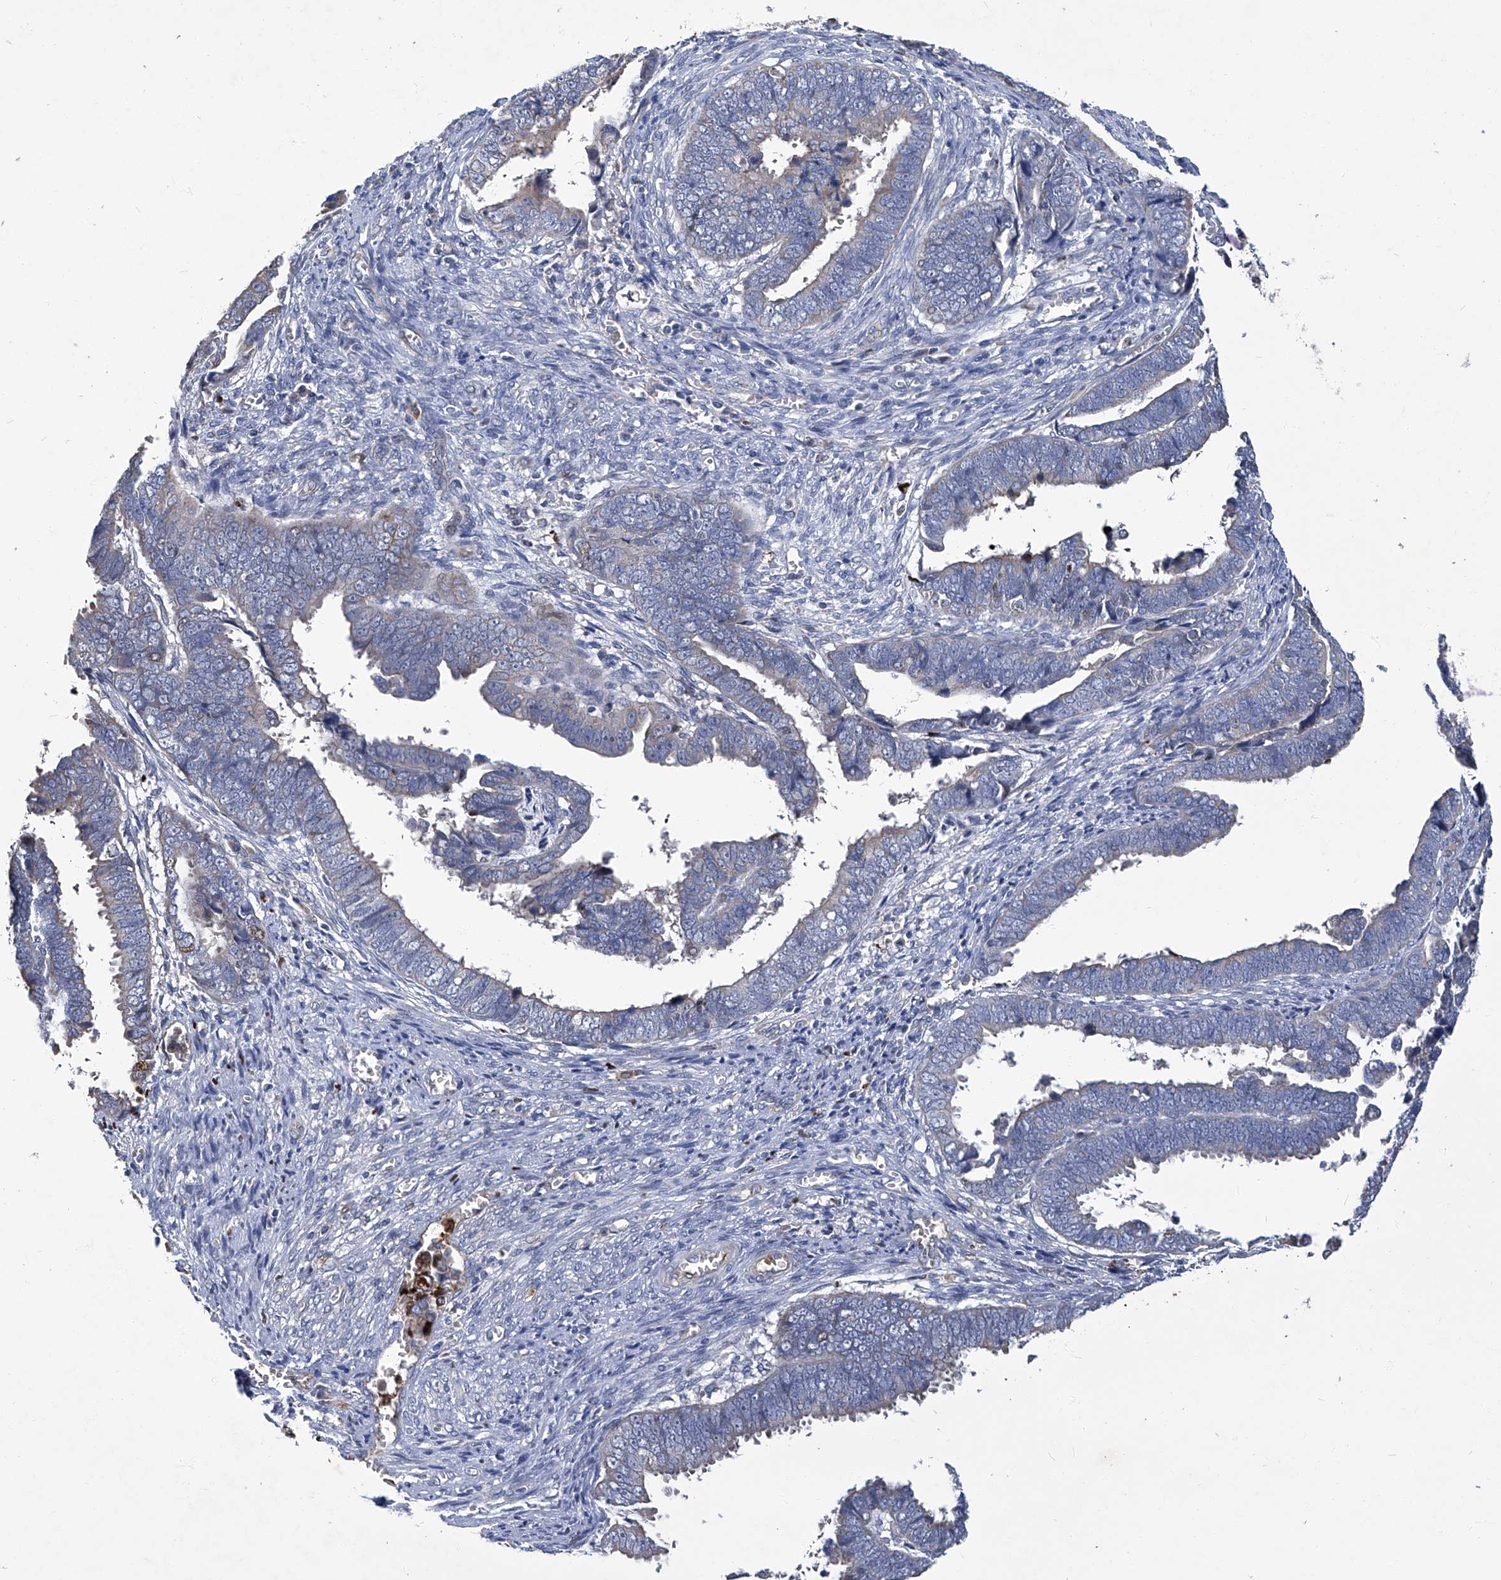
{"staining": {"intensity": "negative", "quantity": "none", "location": "none"}, "tissue": "endometrial cancer", "cell_type": "Tumor cells", "image_type": "cancer", "snomed": [{"axis": "morphology", "description": "Adenocarcinoma, NOS"}, {"axis": "topography", "description": "Endometrium"}], "caption": "A micrograph of endometrial cancer stained for a protein demonstrates no brown staining in tumor cells.", "gene": "TGFBR1", "patient": {"sex": "female", "age": 75}}